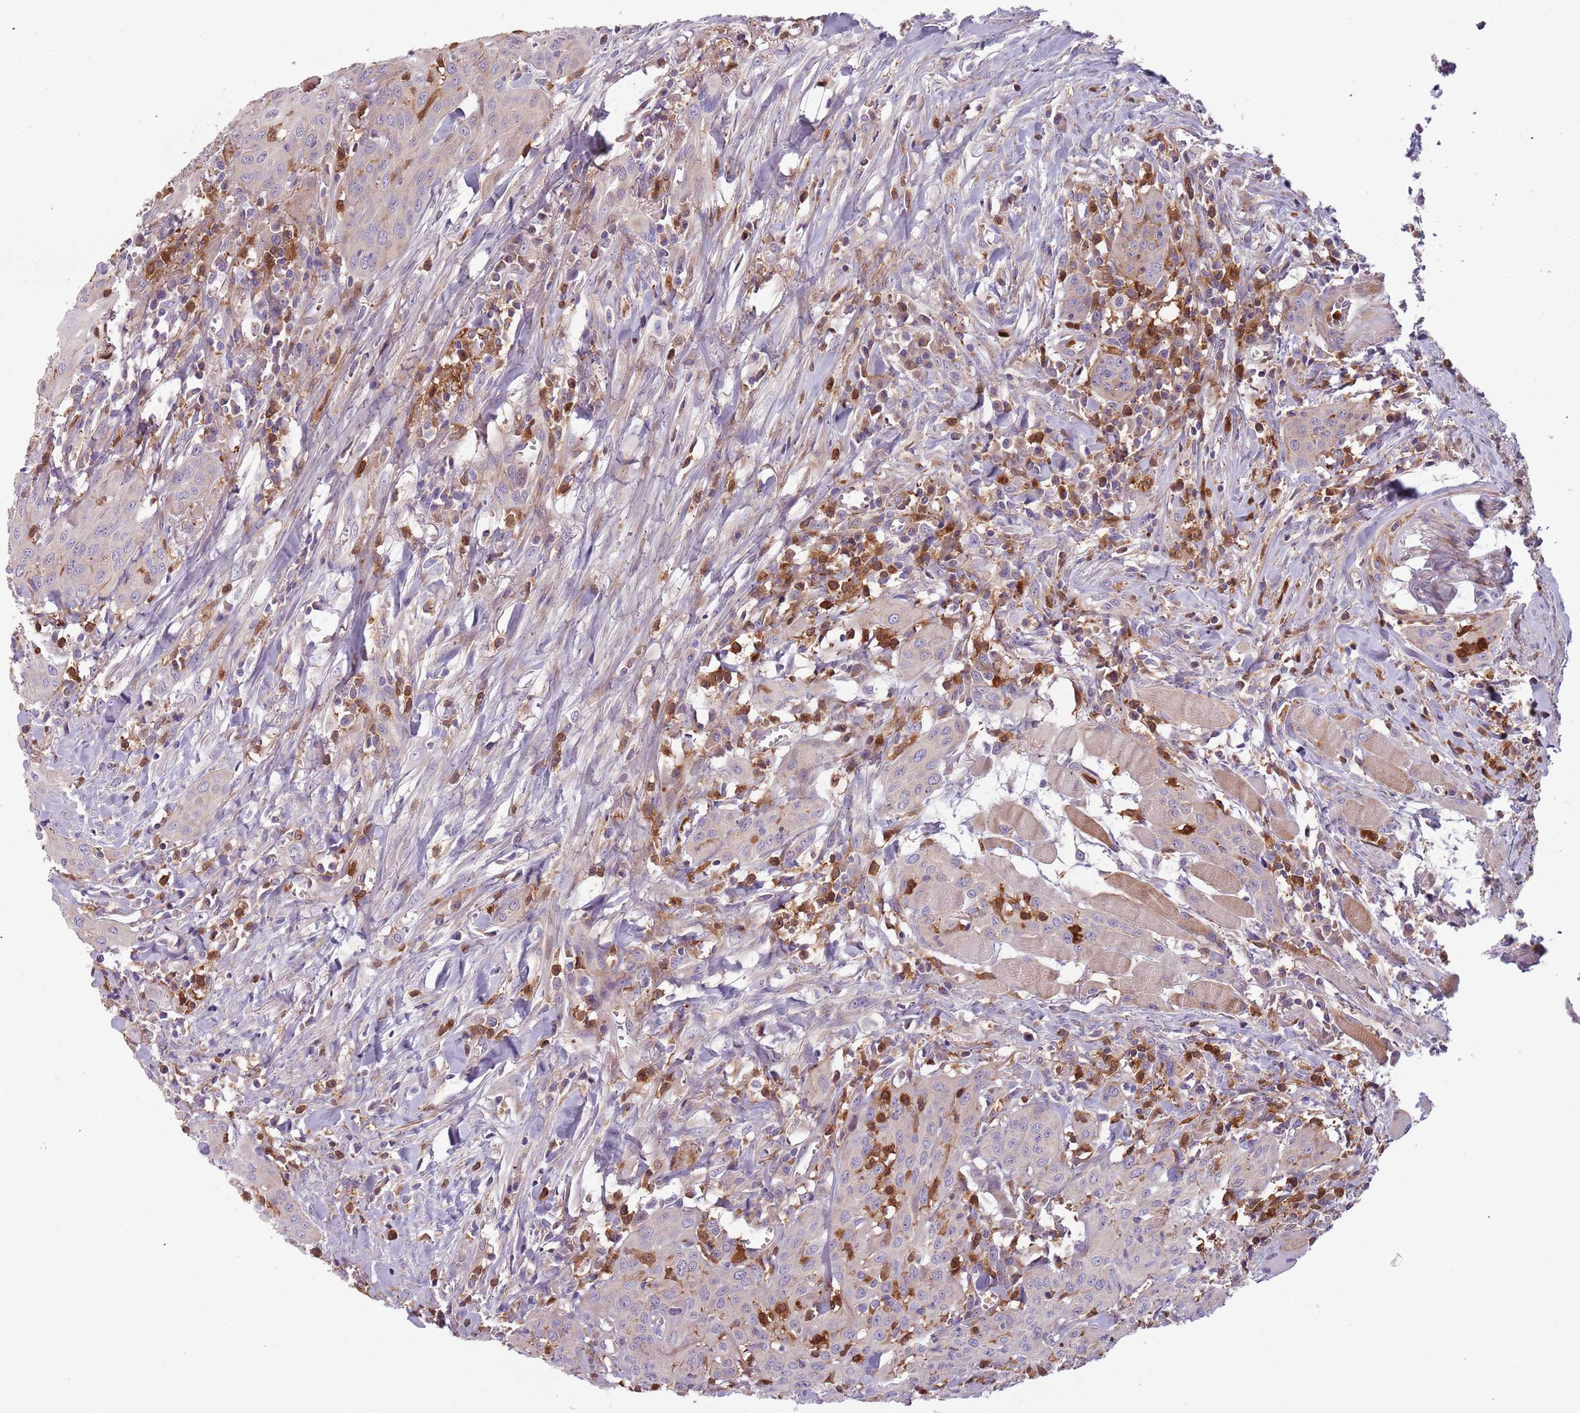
{"staining": {"intensity": "weak", "quantity": "<25%", "location": "cytoplasmic/membranous"}, "tissue": "head and neck cancer", "cell_type": "Tumor cells", "image_type": "cancer", "snomed": [{"axis": "morphology", "description": "Squamous cell carcinoma, NOS"}, {"axis": "topography", "description": "Oral tissue"}, {"axis": "topography", "description": "Head-Neck"}], "caption": "An image of human head and neck cancer is negative for staining in tumor cells.", "gene": "NADK", "patient": {"sex": "female", "age": 70}}